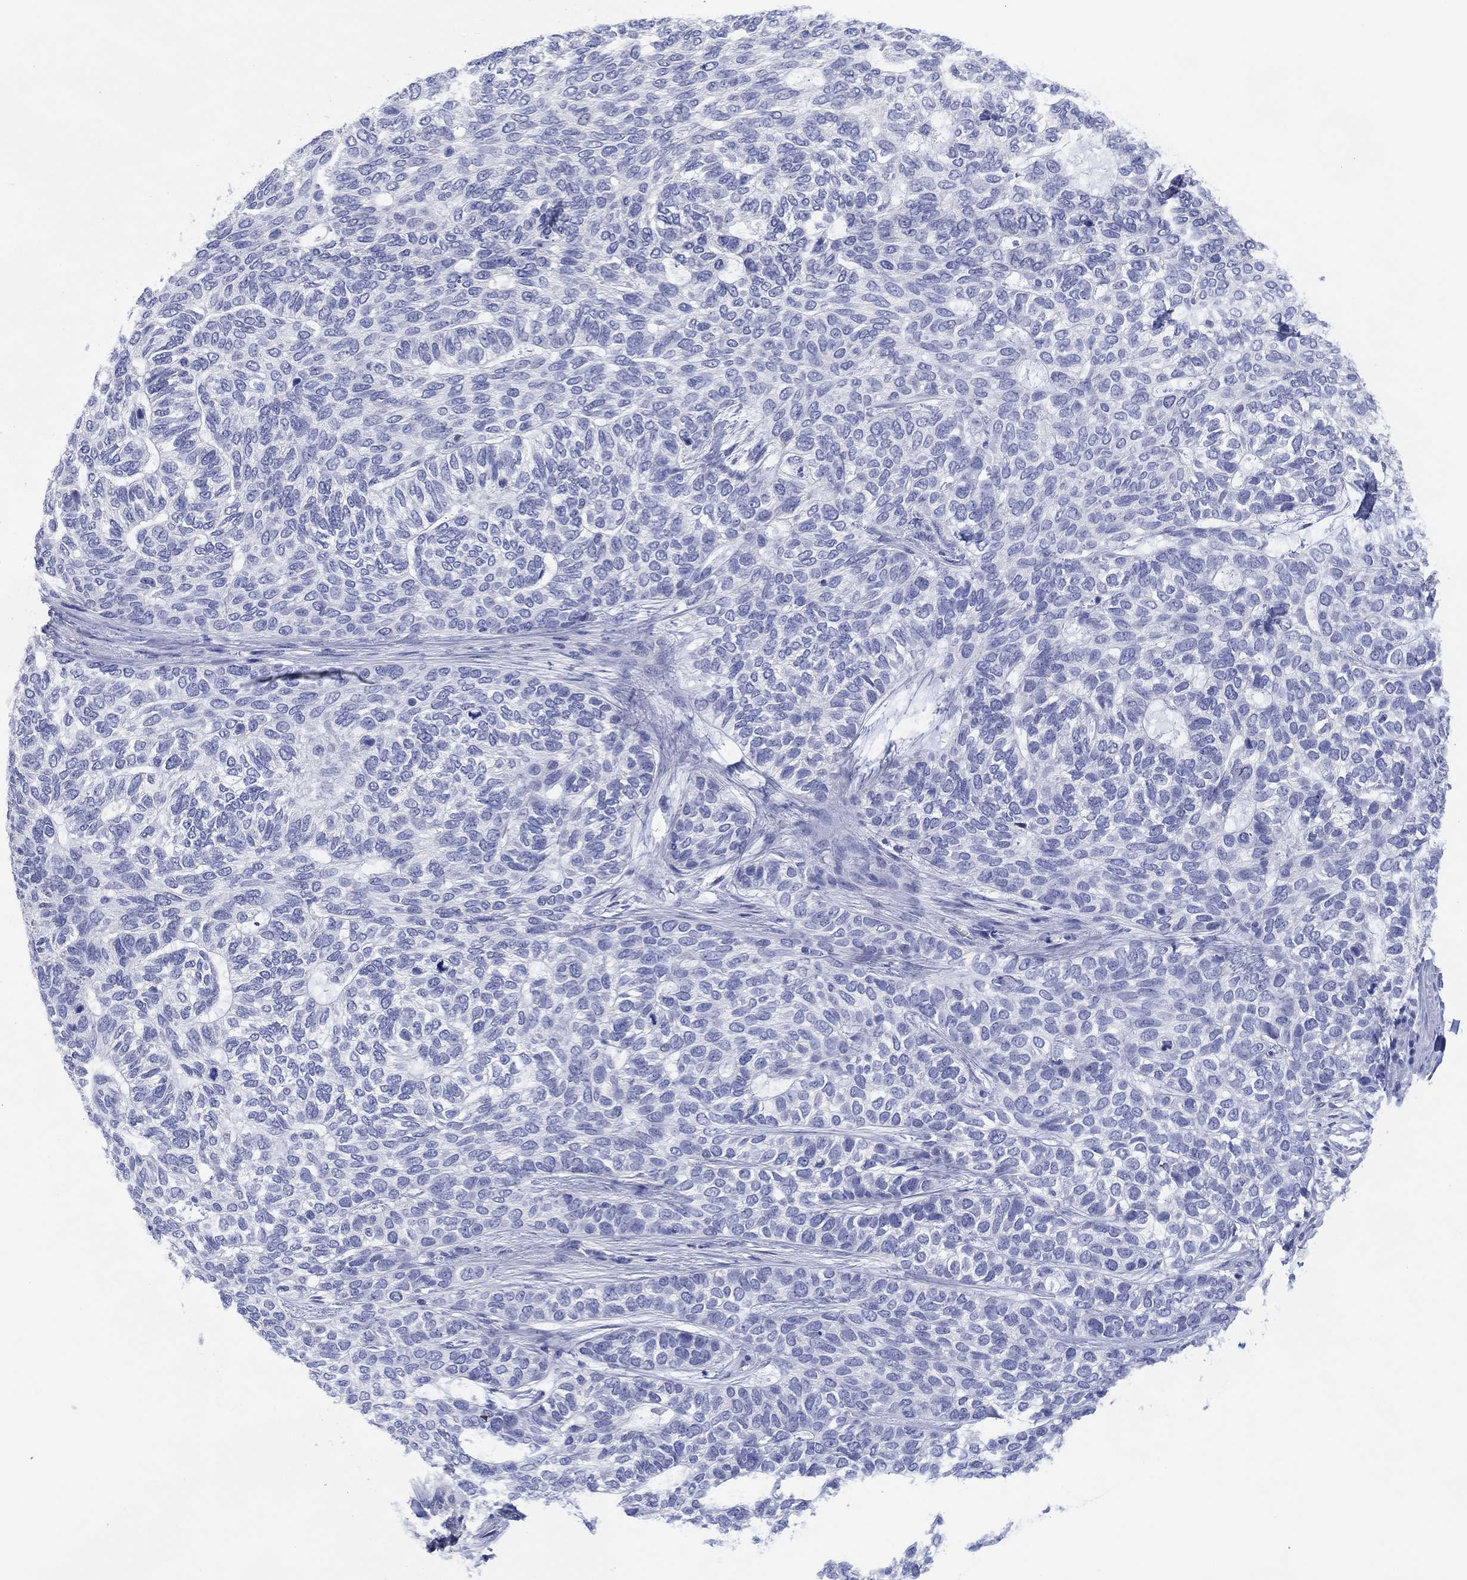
{"staining": {"intensity": "negative", "quantity": "none", "location": "none"}, "tissue": "skin cancer", "cell_type": "Tumor cells", "image_type": "cancer", "snomed": [{"axis": "morphology", "description": "Basal cell carcinoma"}, {"axis": "topography", "description": "Skin"}], "caption": "This is an IHC histopathology image of human basal cell carcinoma (skin). There is no positivity in tumor cells.", "gene": "ATP1B1", "patient": {"sex": "female", "age": 65}}